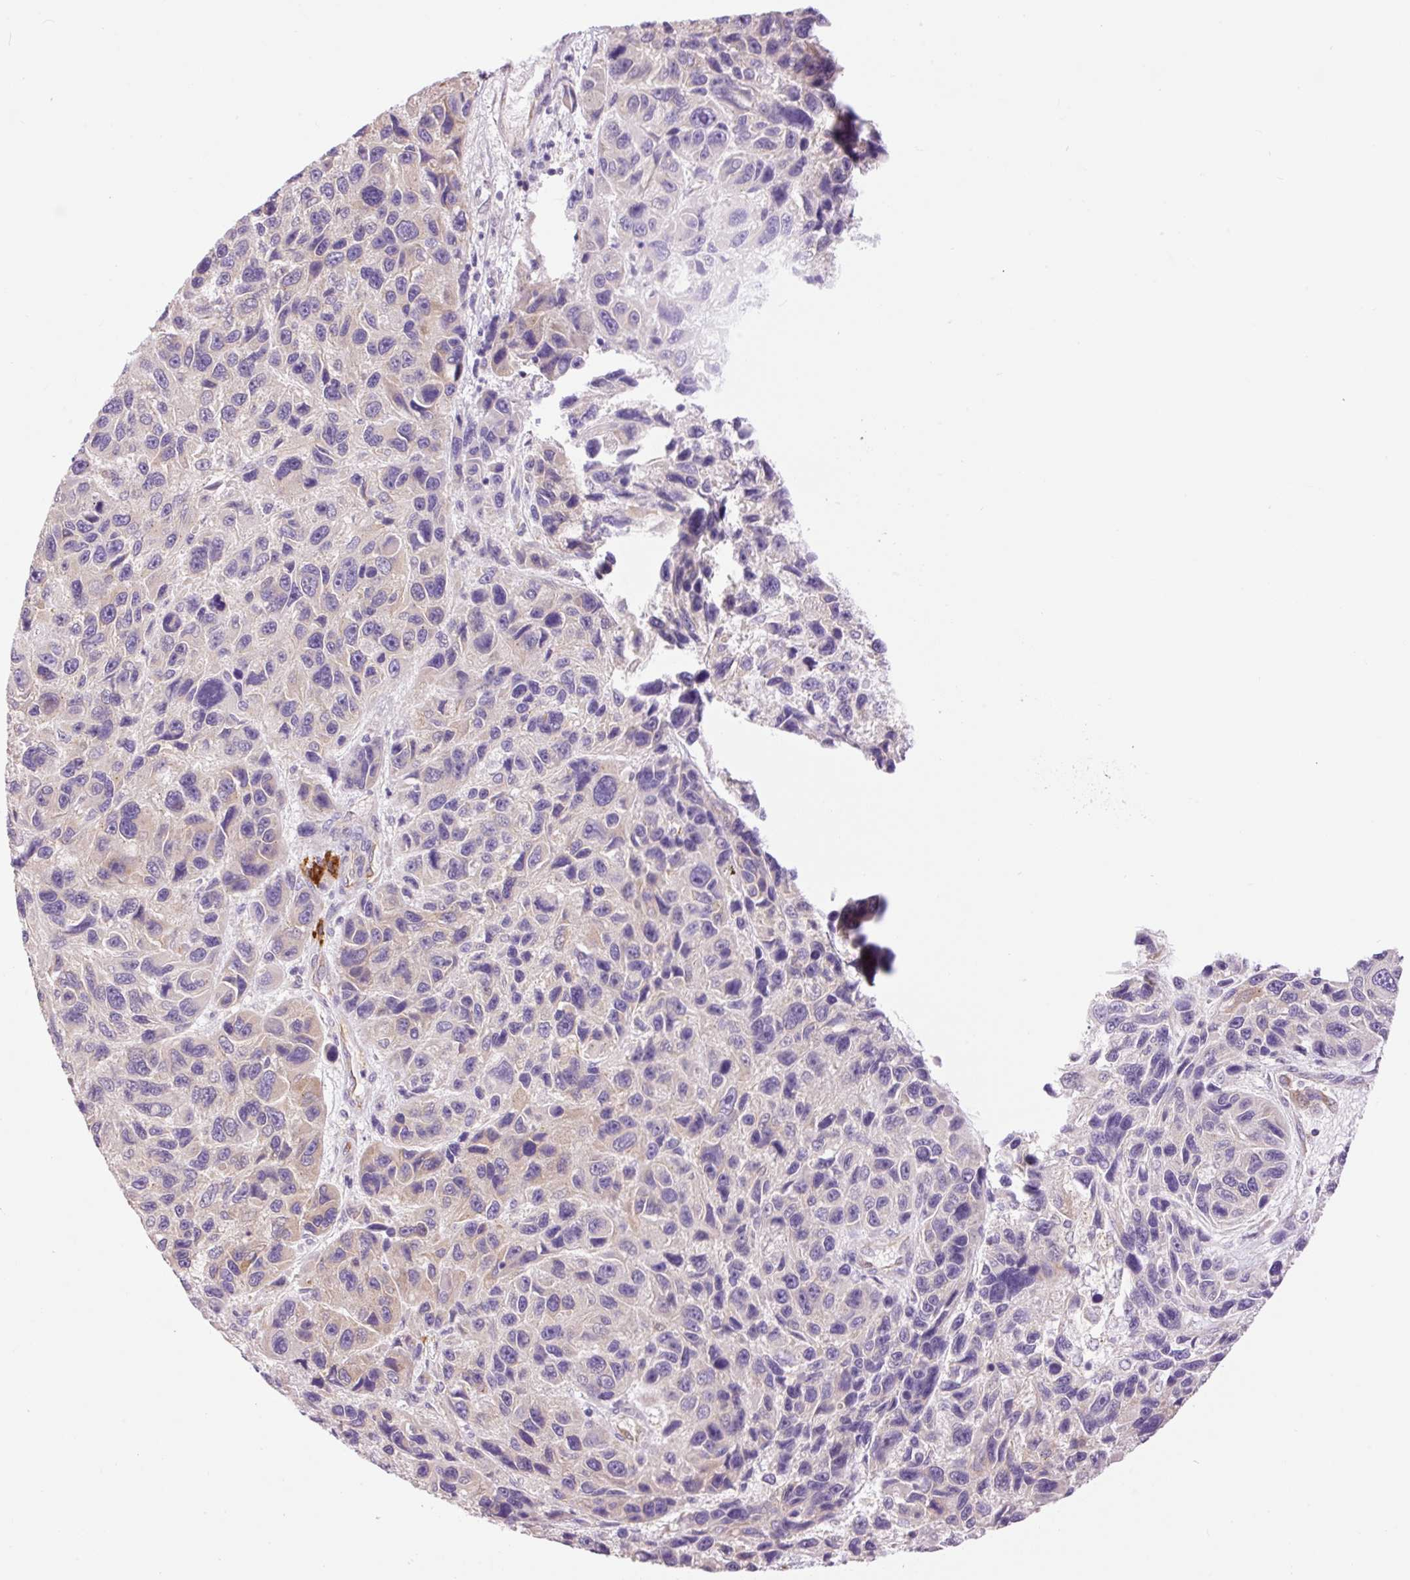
{"staining": {"intensity": "negative", "quantity": "none", "location": "none"}, "tissue": "melanoma", "cell_type": "Tumor cells", "image_type": "cancer", "snomed": [{"axis": "morphology", "description": "Malignant melanoma, NOS"}, {"axis": "topography", "description": "Skin"}], "caption": "Photomicrograph shows no significant protein positivity in tumor cells of melanoma.", "gene": "PNPLA5", "patient": {"sex": "male", "age": 53}}